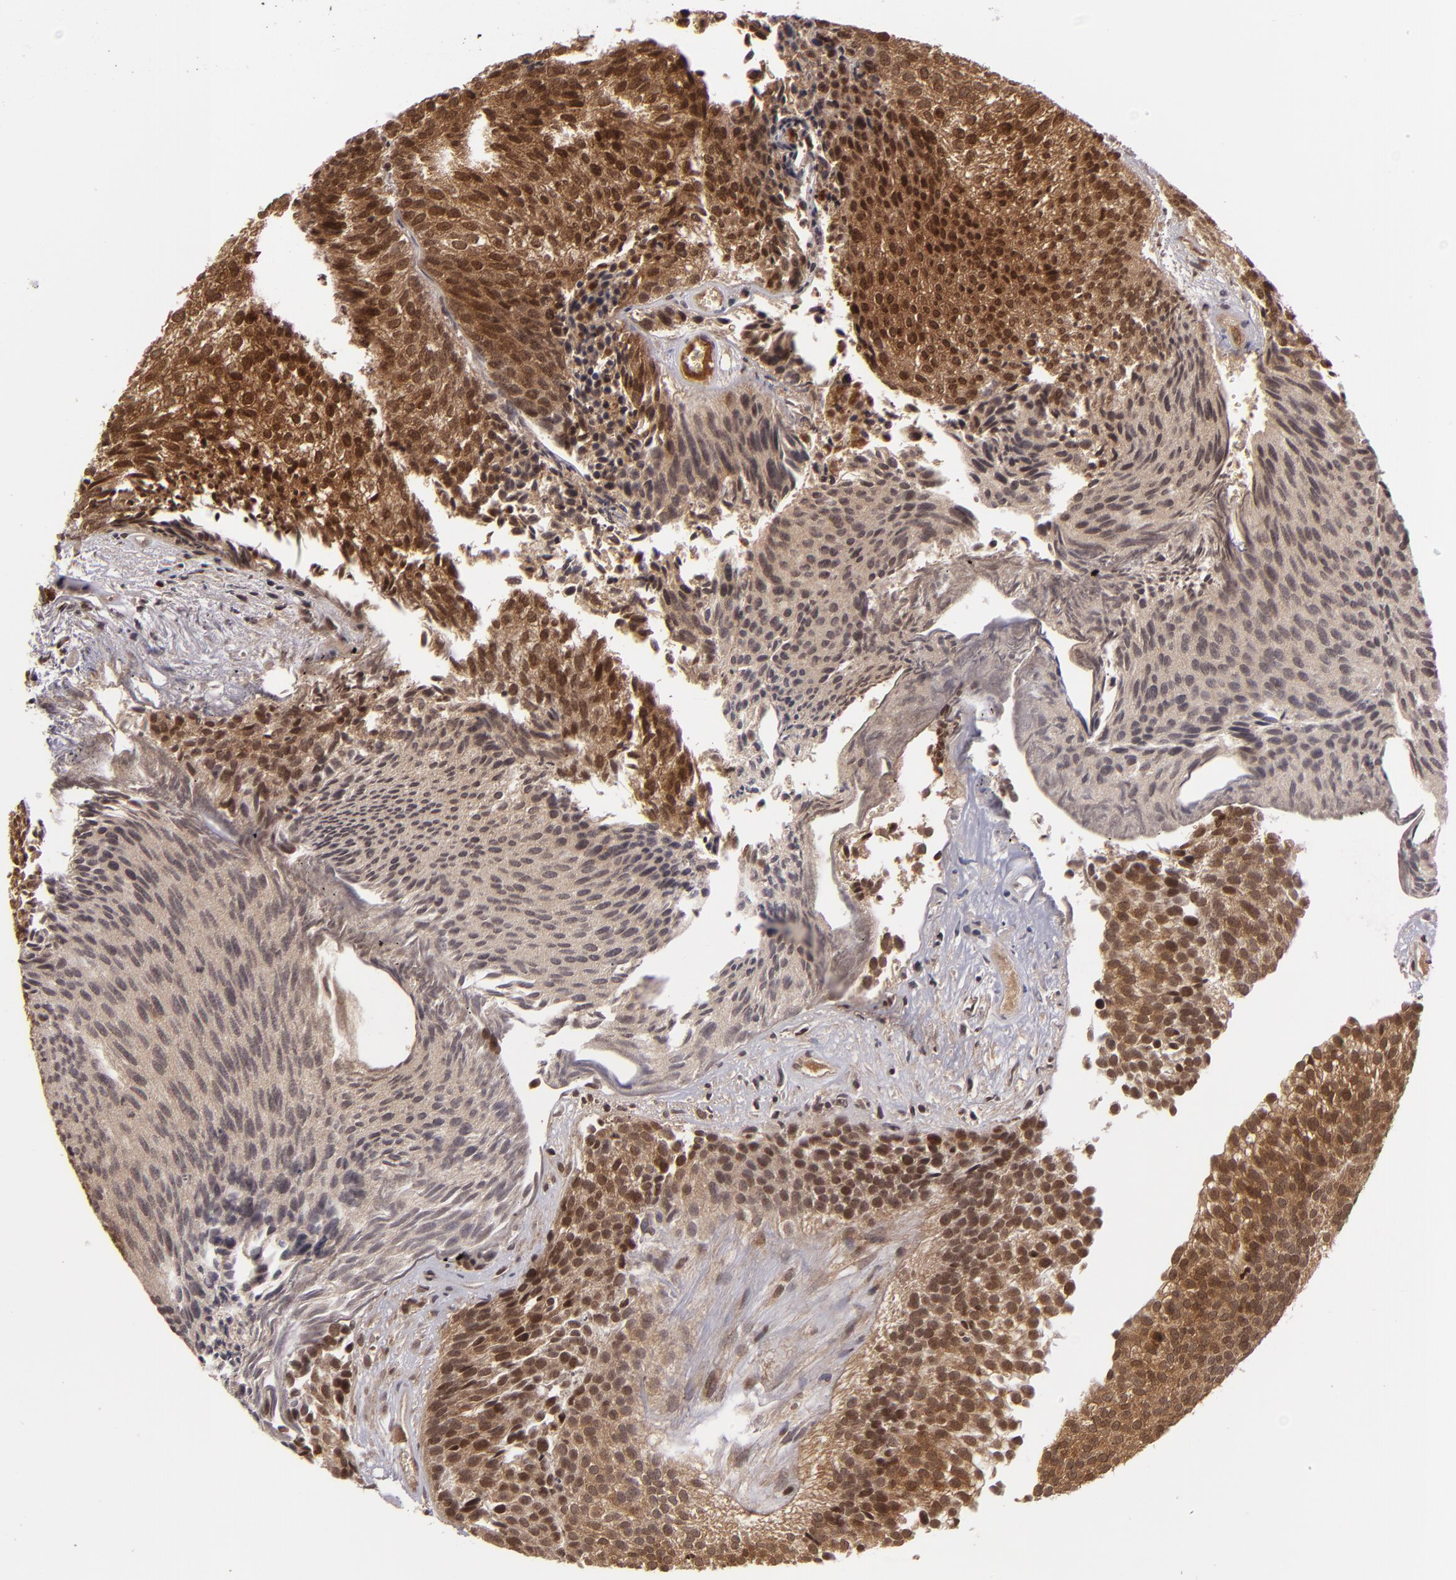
{"staining": {"intensity": "strong", "quantity": ">75%", "location": "cytoplasmic/membranous"}, "tissue": "urothelial cancer", "cell_type": "Tumor cells", "image_type": "cancer", "snomed": [{"axis": "morphology", "description": "Urothelial carcinoma, Low grade"}, {"axis": "topography", "description": "Urinary bladder"}], "caption": "A brown stain shows strong cytoplasmic/membranous expression of a protein in human urothelial cancer tumor cells. (Brightfield microscopy of DAB IHC at high magnification).", "gene": "ZBTB33", "patient": {"sex": "male", "age": 84}}